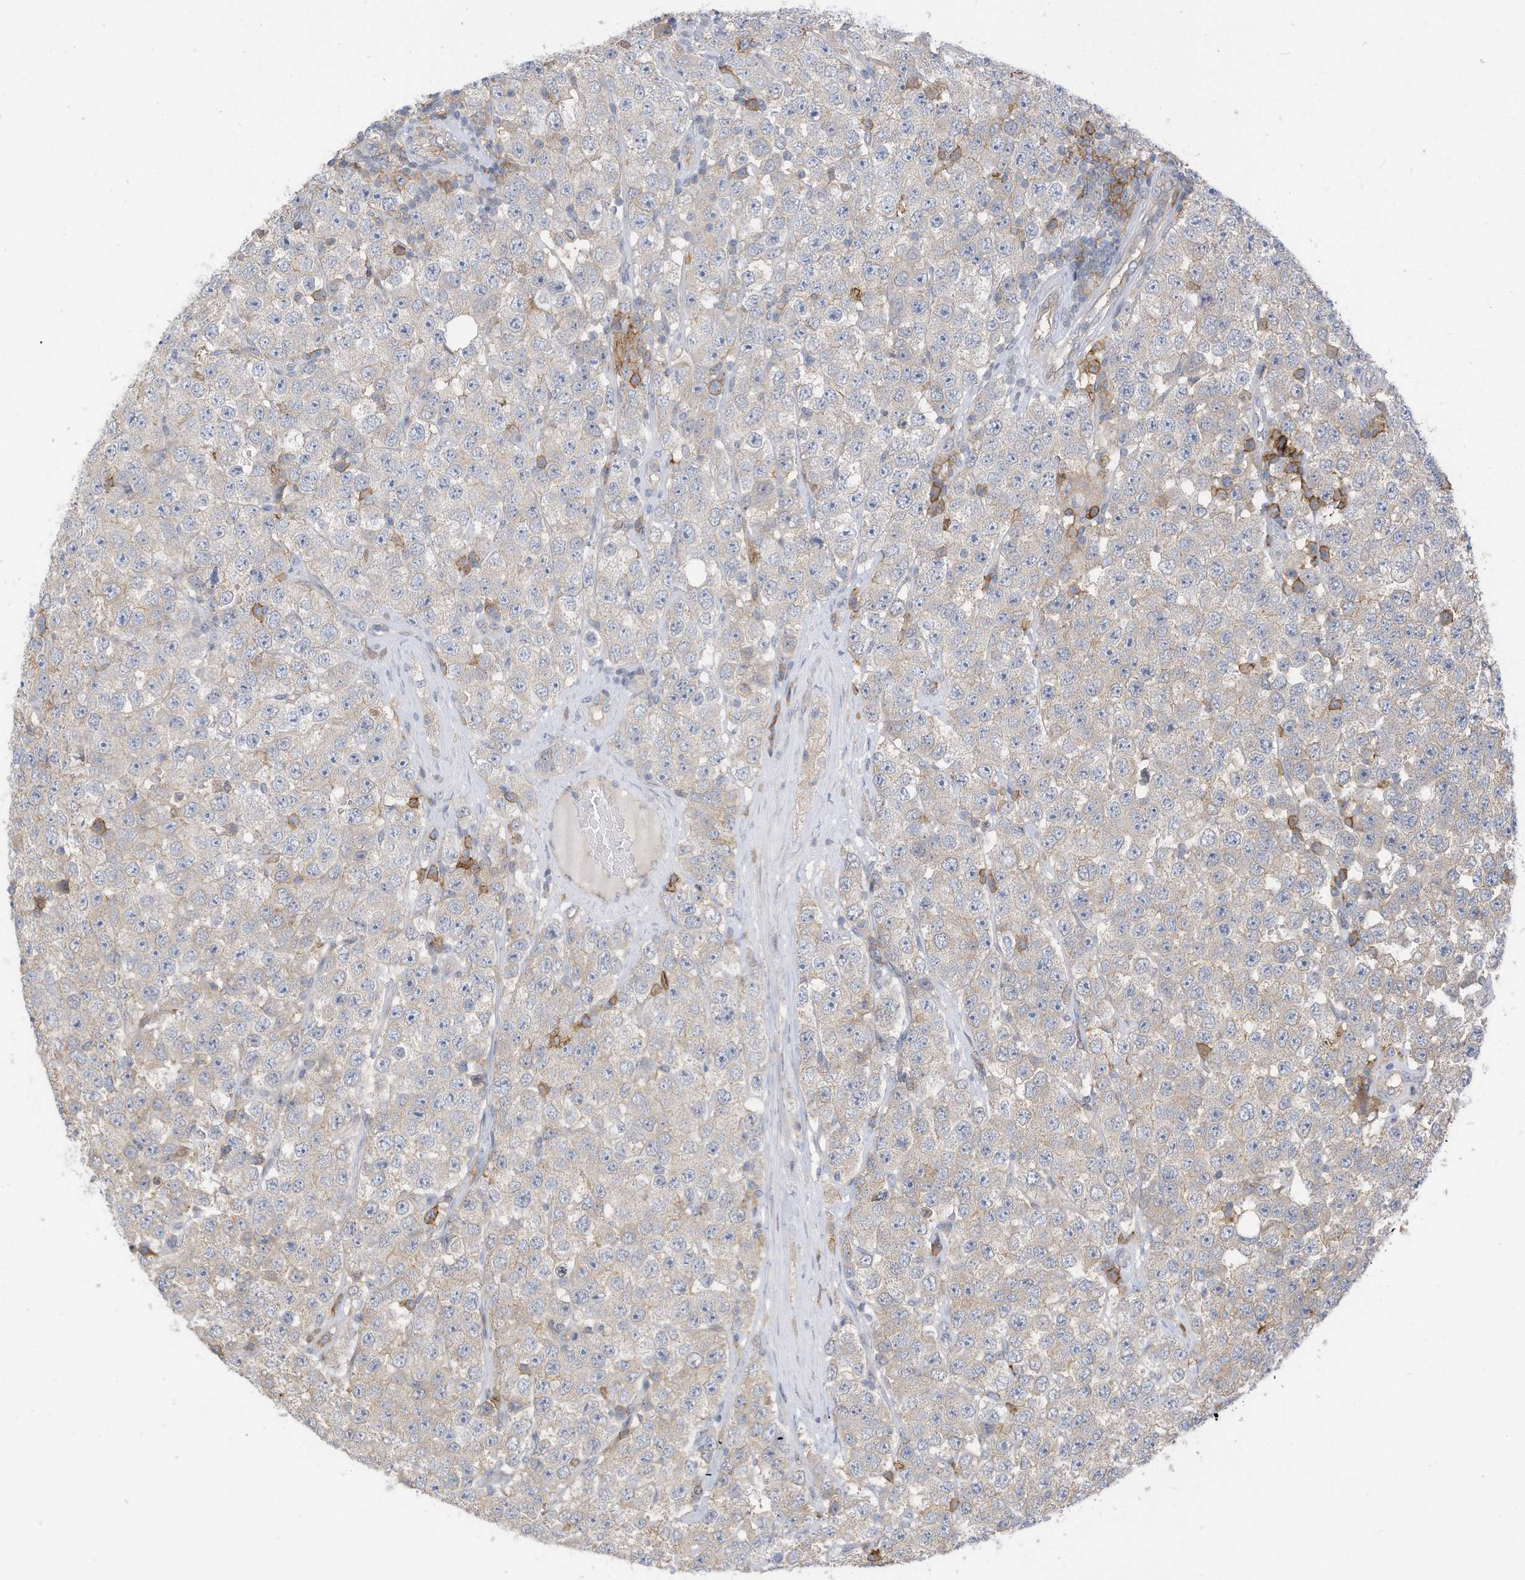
{"staining": {"intensity": "negative", "quantity": "none", "location": "none"}, "tissue": "testis cancer", "cell_type": "Tumor cells", "image_type": "cancer", "snomed": [{"axis": "morphology", "description": "Seminoma, NOS"}, {"axis": "topography", "description": "Testis"}], "caption": "Immunohistochemical staining of human testis seminoma demonstrates no significant positivity in tumor cells.", "gene": "SLC1A5", "patient": {"sex": "male", "age": 28}}